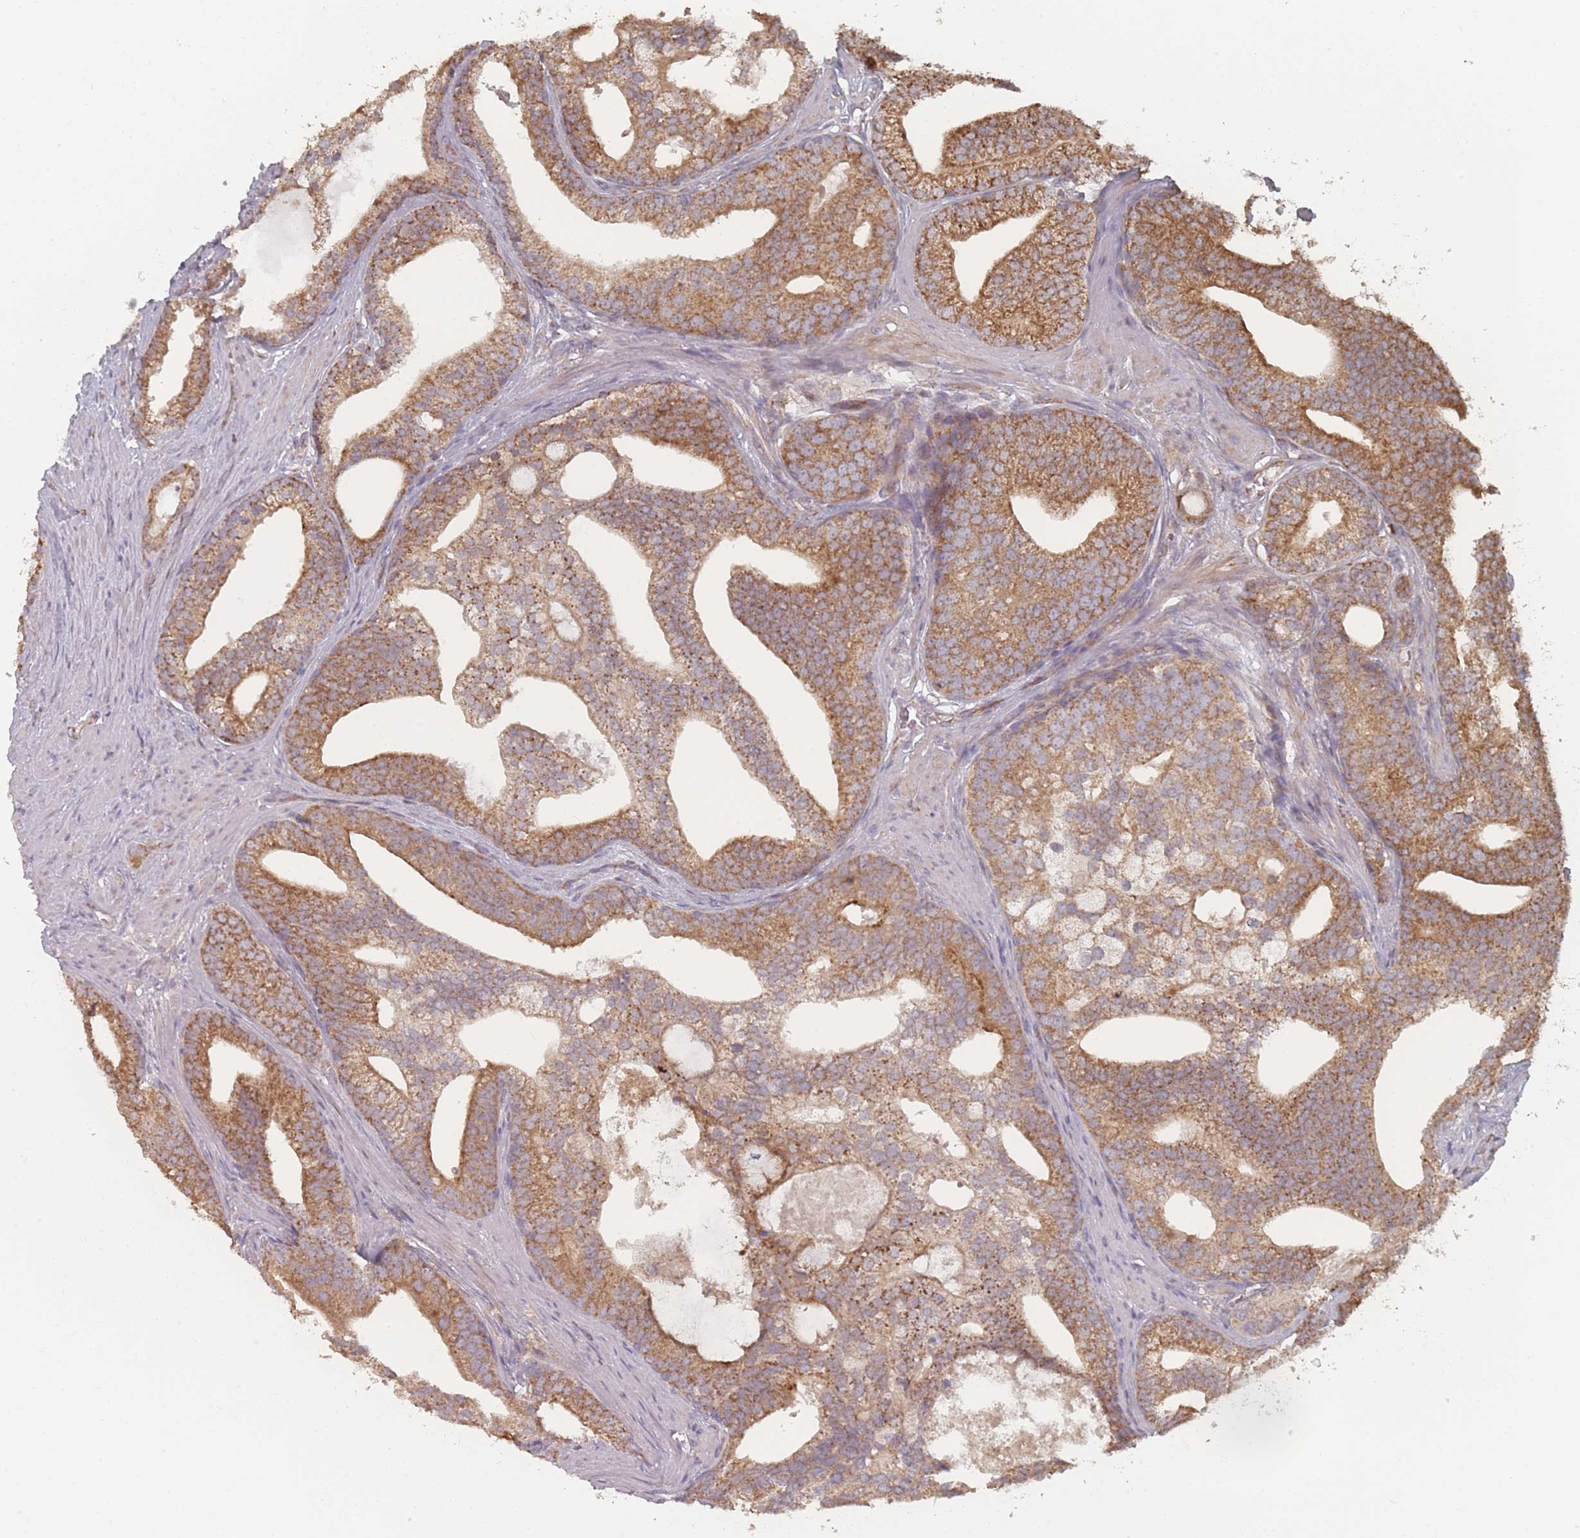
{"staining": {"intensity": "moderate", "quantity": ">75%", "location": "cytoplasmic/membranous"}, "tissue": "prostate cancer", "cell_type": "Tumor cells", "image_type": "cancer", "snomed": [{"axis": "morphology", "description": "Adenocarcinoma, Low grade"}, {"axis": "topography", "description": "Prostate"}], "caption": "Immunohistochemical staining of adenocarcinoma (low-grade) (prostate) displays moderate cytoplasmic/membranous protein expression in approximately >75% of tumor cells.", "gene": "PSMB3", "patient": {"sex": "male", "age": 71}}